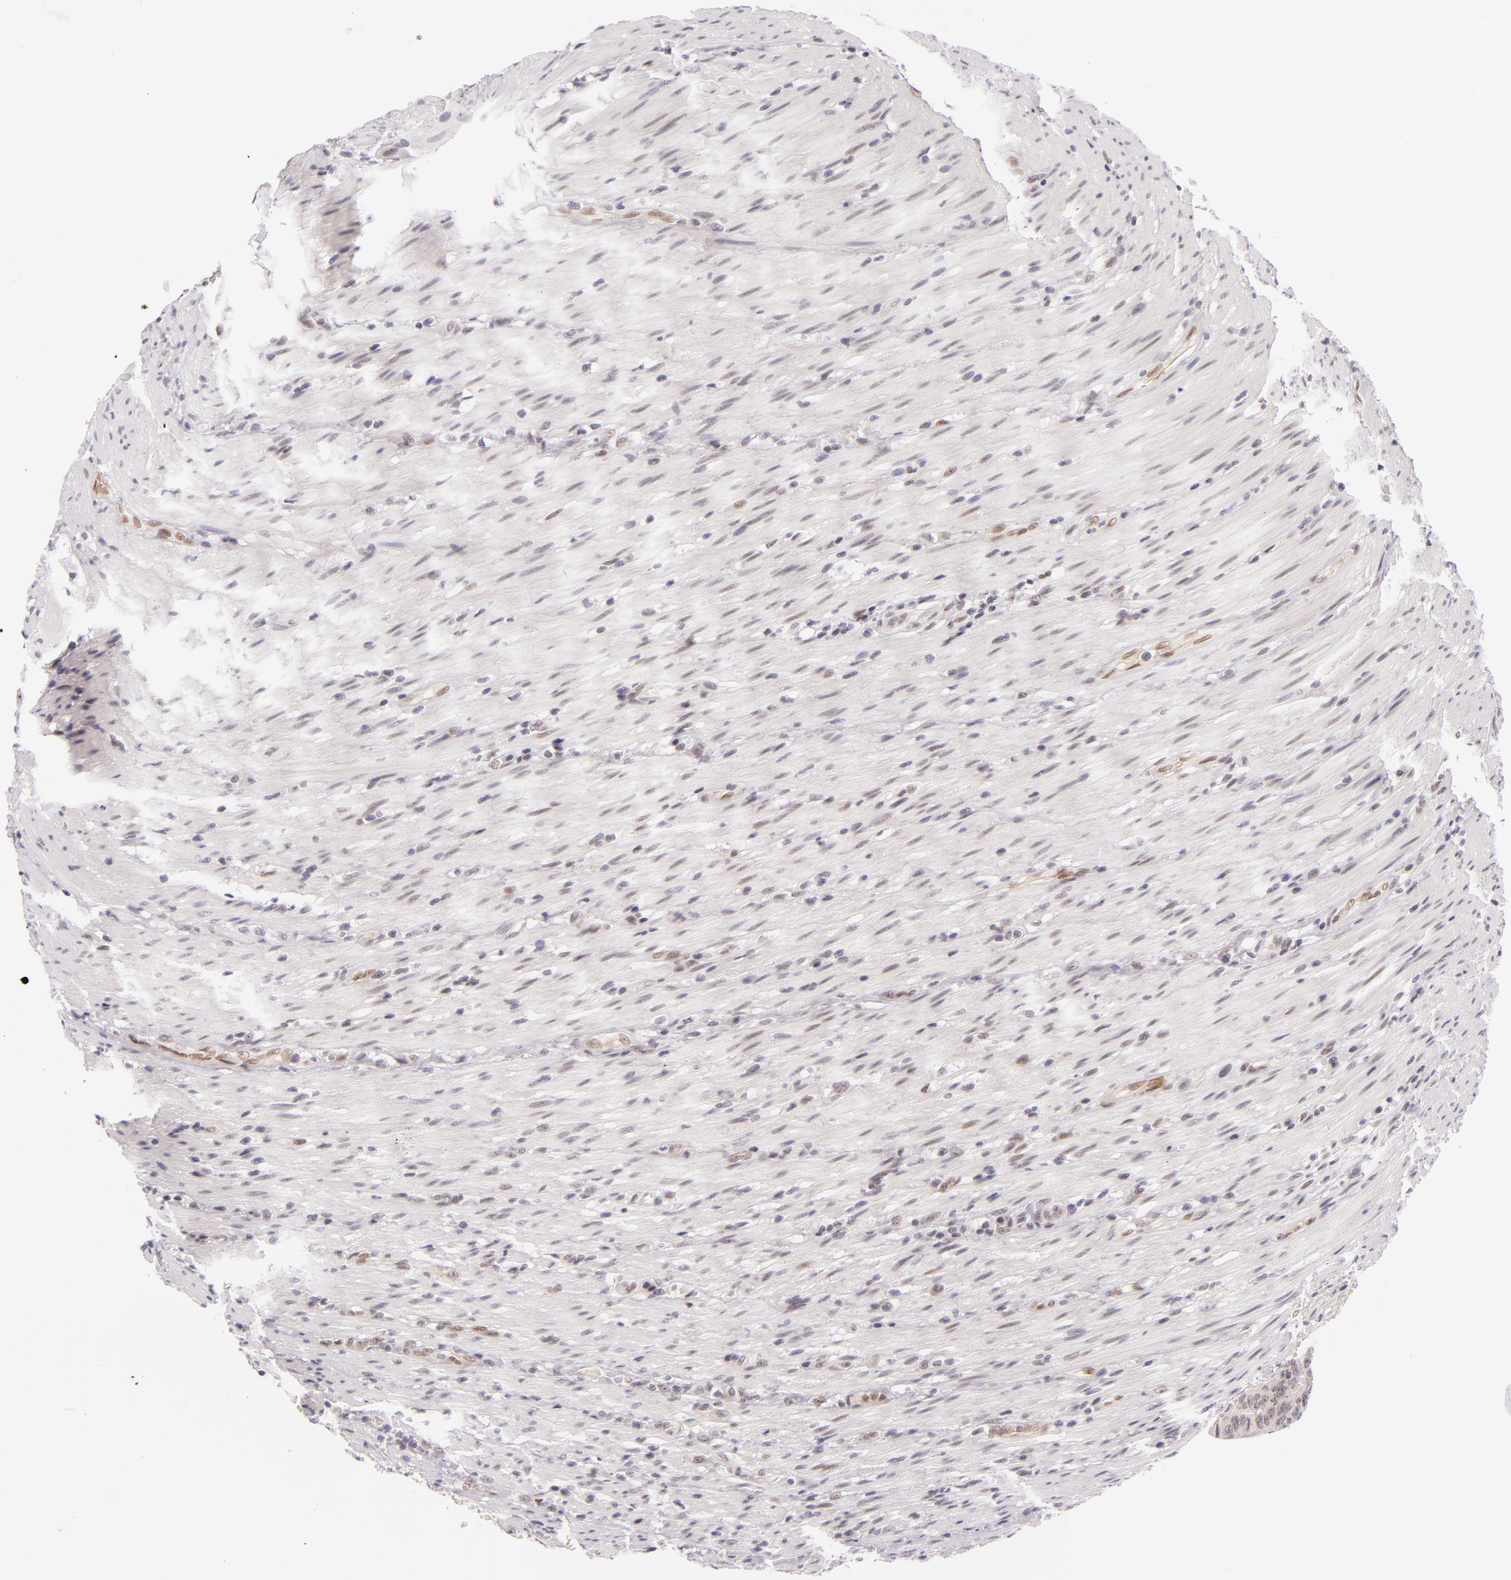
{"staining": {"intensity": "negative", "quantity": "none", "location": "none"}, "tissue": "colorectal cancer", "cell_type": "Tumor cells", "image_type": "cancer", "snomed": [{"axis": "morphology", "description": "Adenocarcinoma, NOS"}, {"axis": "topography", "description": "Colon"}], "caption": "Tumor cells show no significant protein positivity in colorectal cancer.", "gene": "BCL3", "patient": {"sex": "male", "age": 54}}